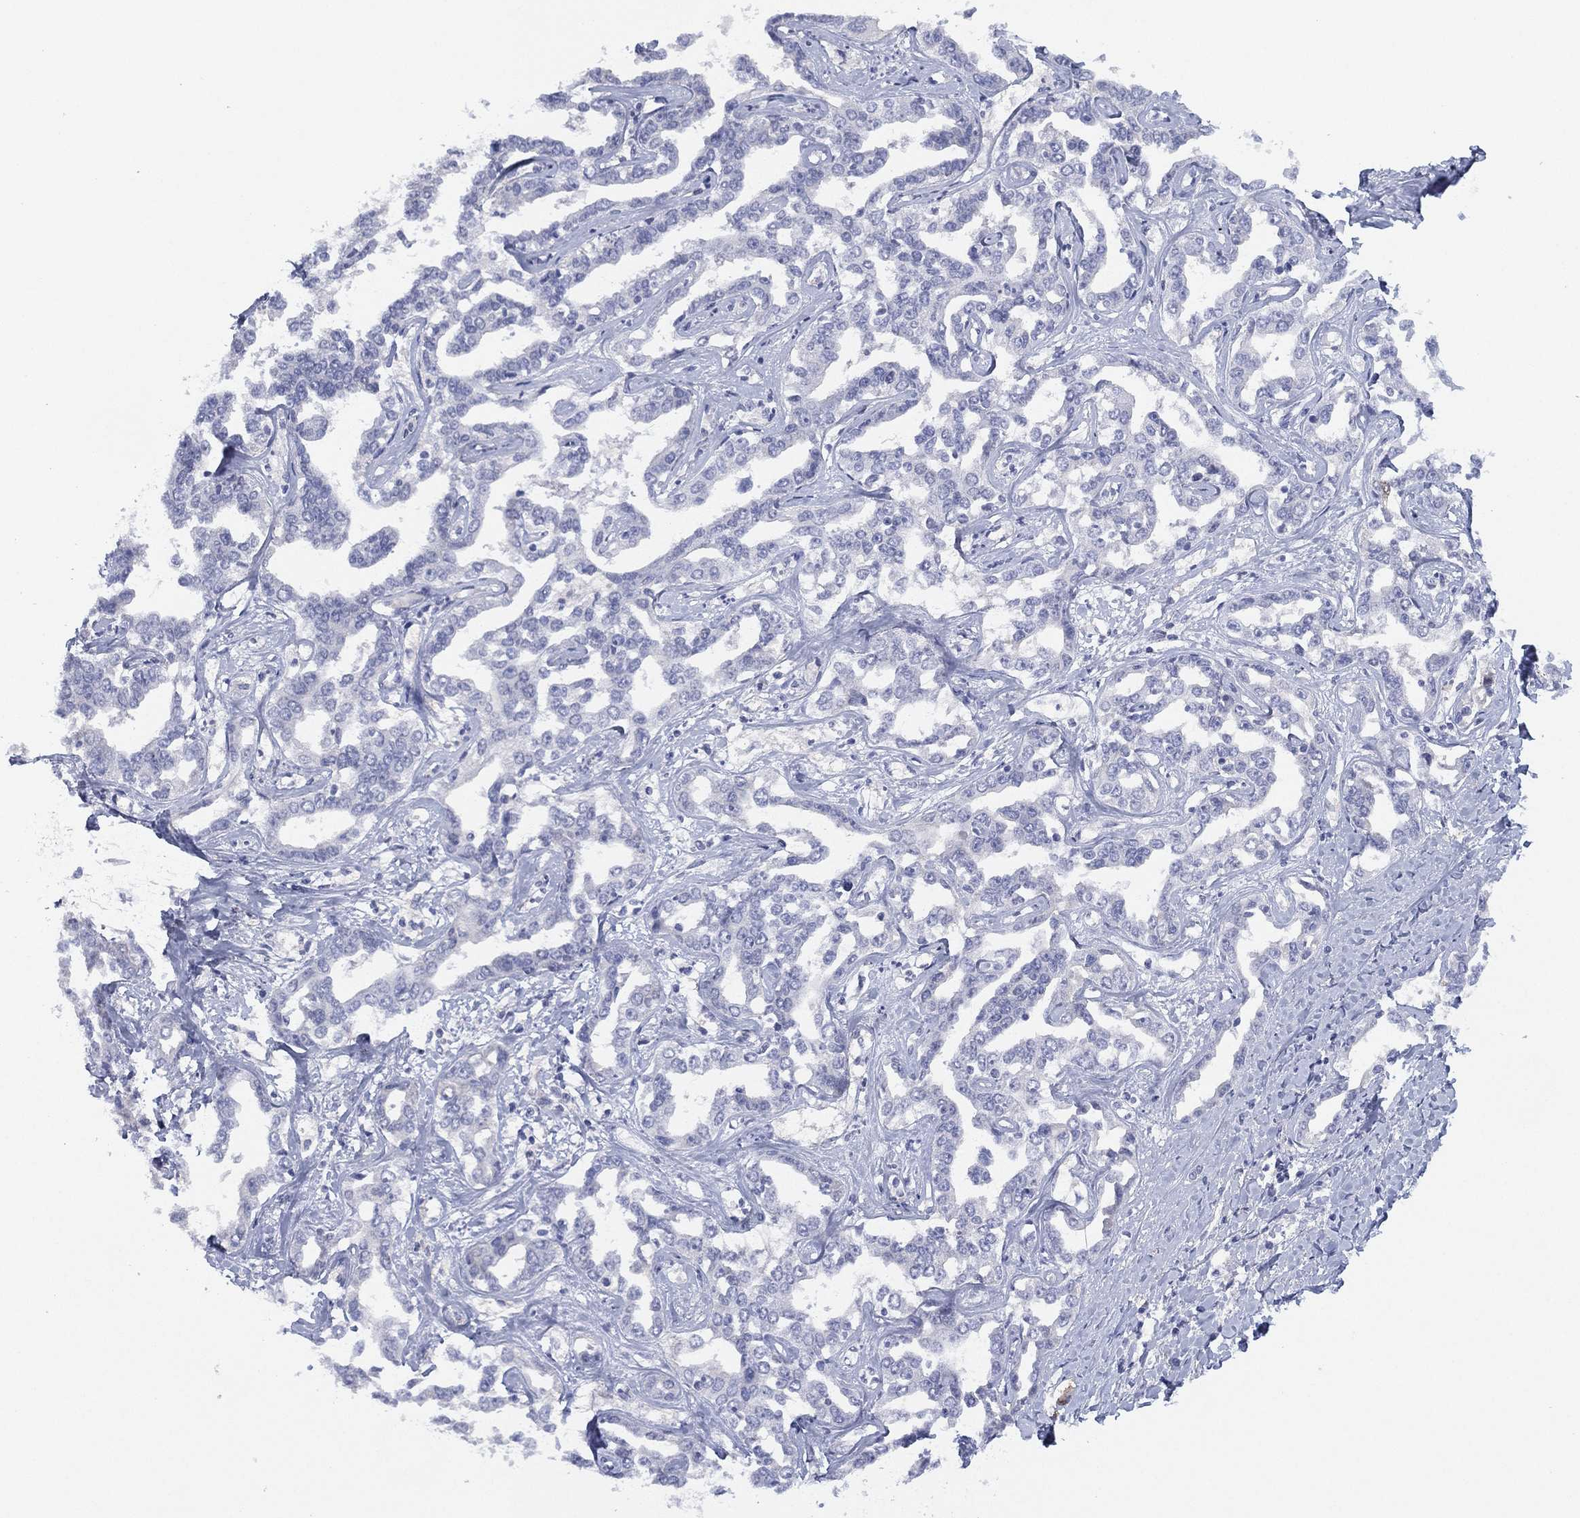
{"staining": {"intensity": "negative", "quantity": "none", "location": "none"}, "tissue": "liver cancer", "cell_type": "Tumor cells", "image_type": "cancer", "snomed": [{"axis": "morphology", "description": "Cholangiocarcinoma"}, {"axis": "topography", "description": "Liver"}], "caption": "Cholangiocarcinoma (liver) was stained to show a protein in brown. There is no significant positivity in tumor cells. (Stains: DAB (3,3'-diaminobenzidine) immunohistochemistry with hematoxylin counter stain, Microscopy: brightfield microscopy at high magnification).", "gene": "DDAH1", "patient": {"sex": "male", "age": 59}}